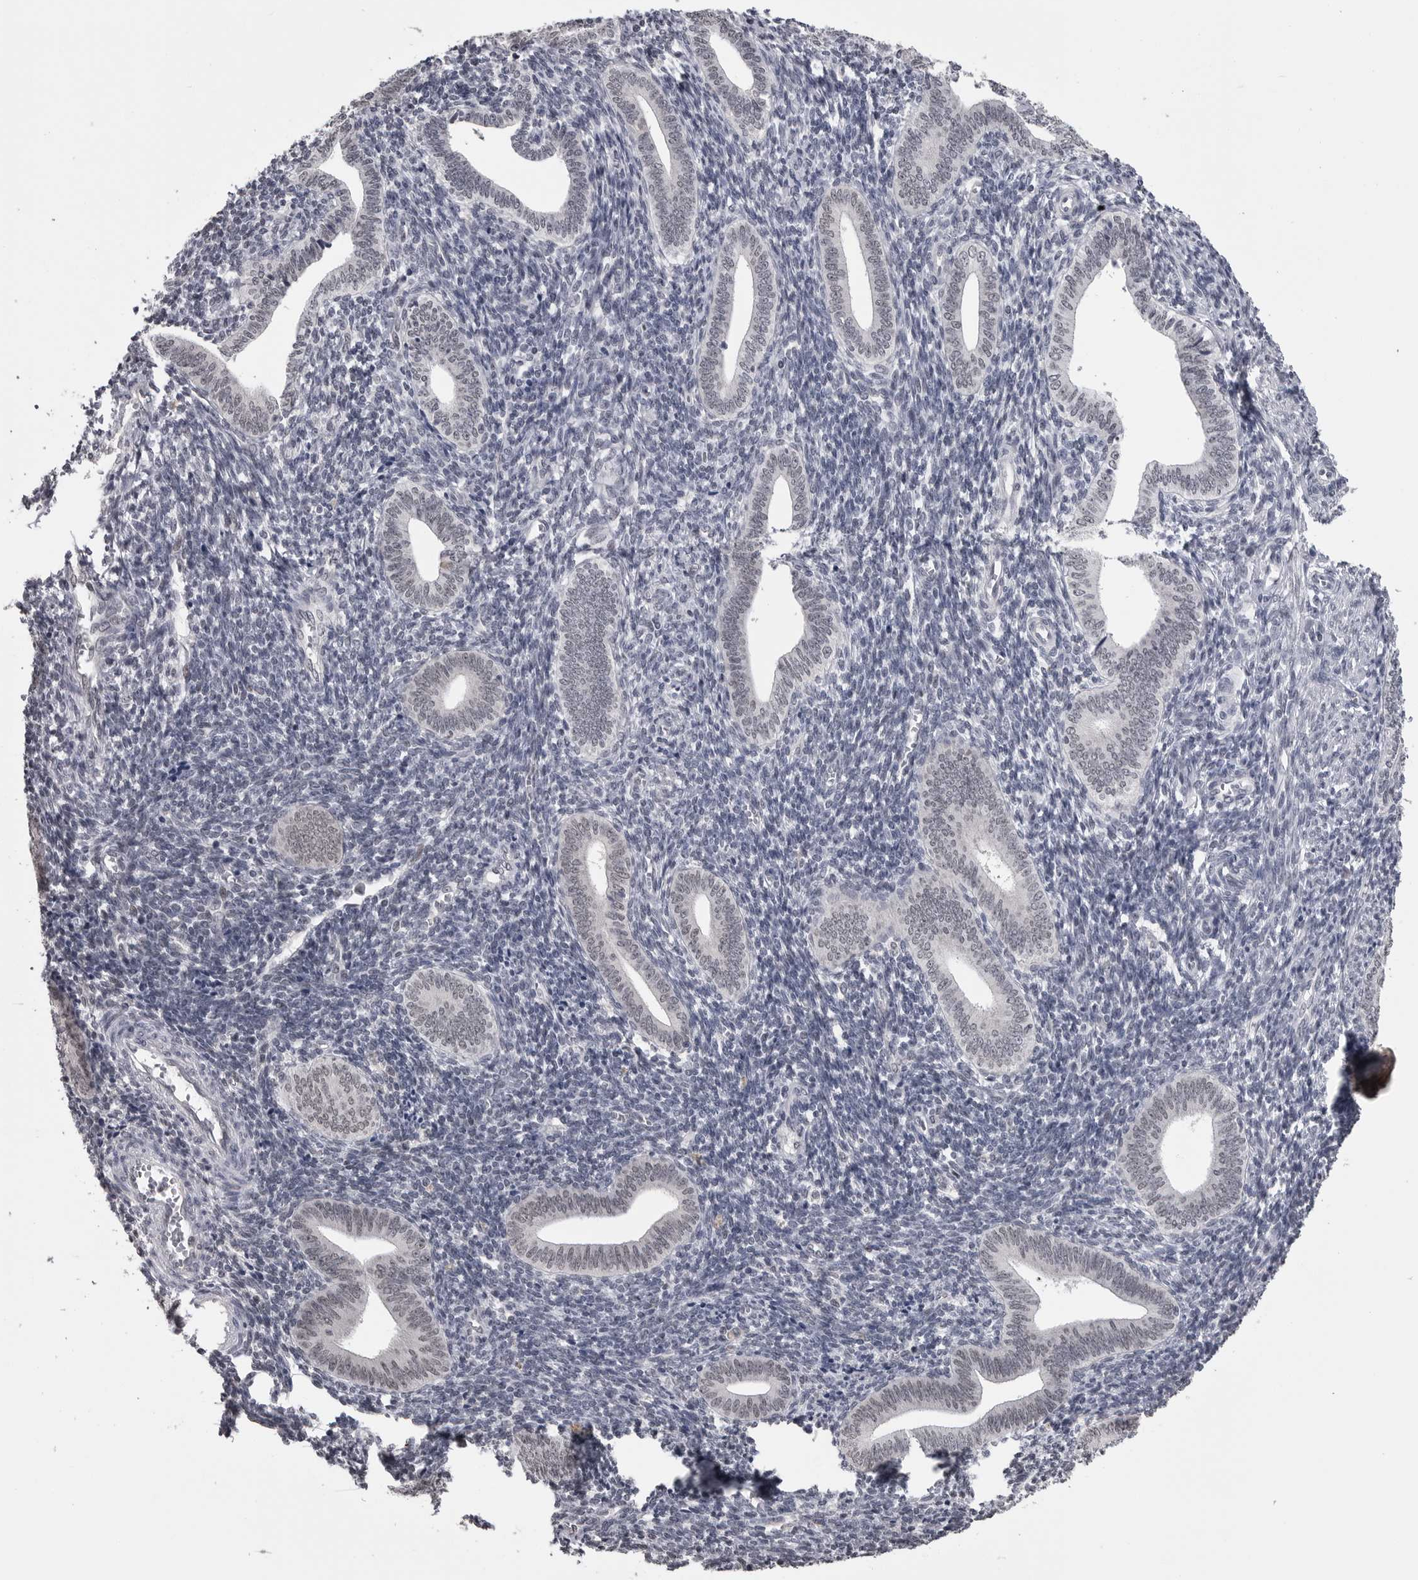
{"staining": {"intensity": "weak", "quantity": "25%-75%", "location": "nuclear"}, "tissue": "endometrium", "cell_type": "Cells in endometrial stroma", "image_type": "normal", "snomed": [{"axis": "morphology", "description": "Normal tissue, NOS"}, {"axis": "topography", "description": "Uterus"}, {"axis": "topography", "description": "Endometrium"}], "caption": "Endometrium stained with immunohistochemistry demonstrates weak nuclear positivity in about 25%-75% of cells in endometrial stroma.", "gene": "DLG2", "patient": {"sex": "female", "age": 33}}